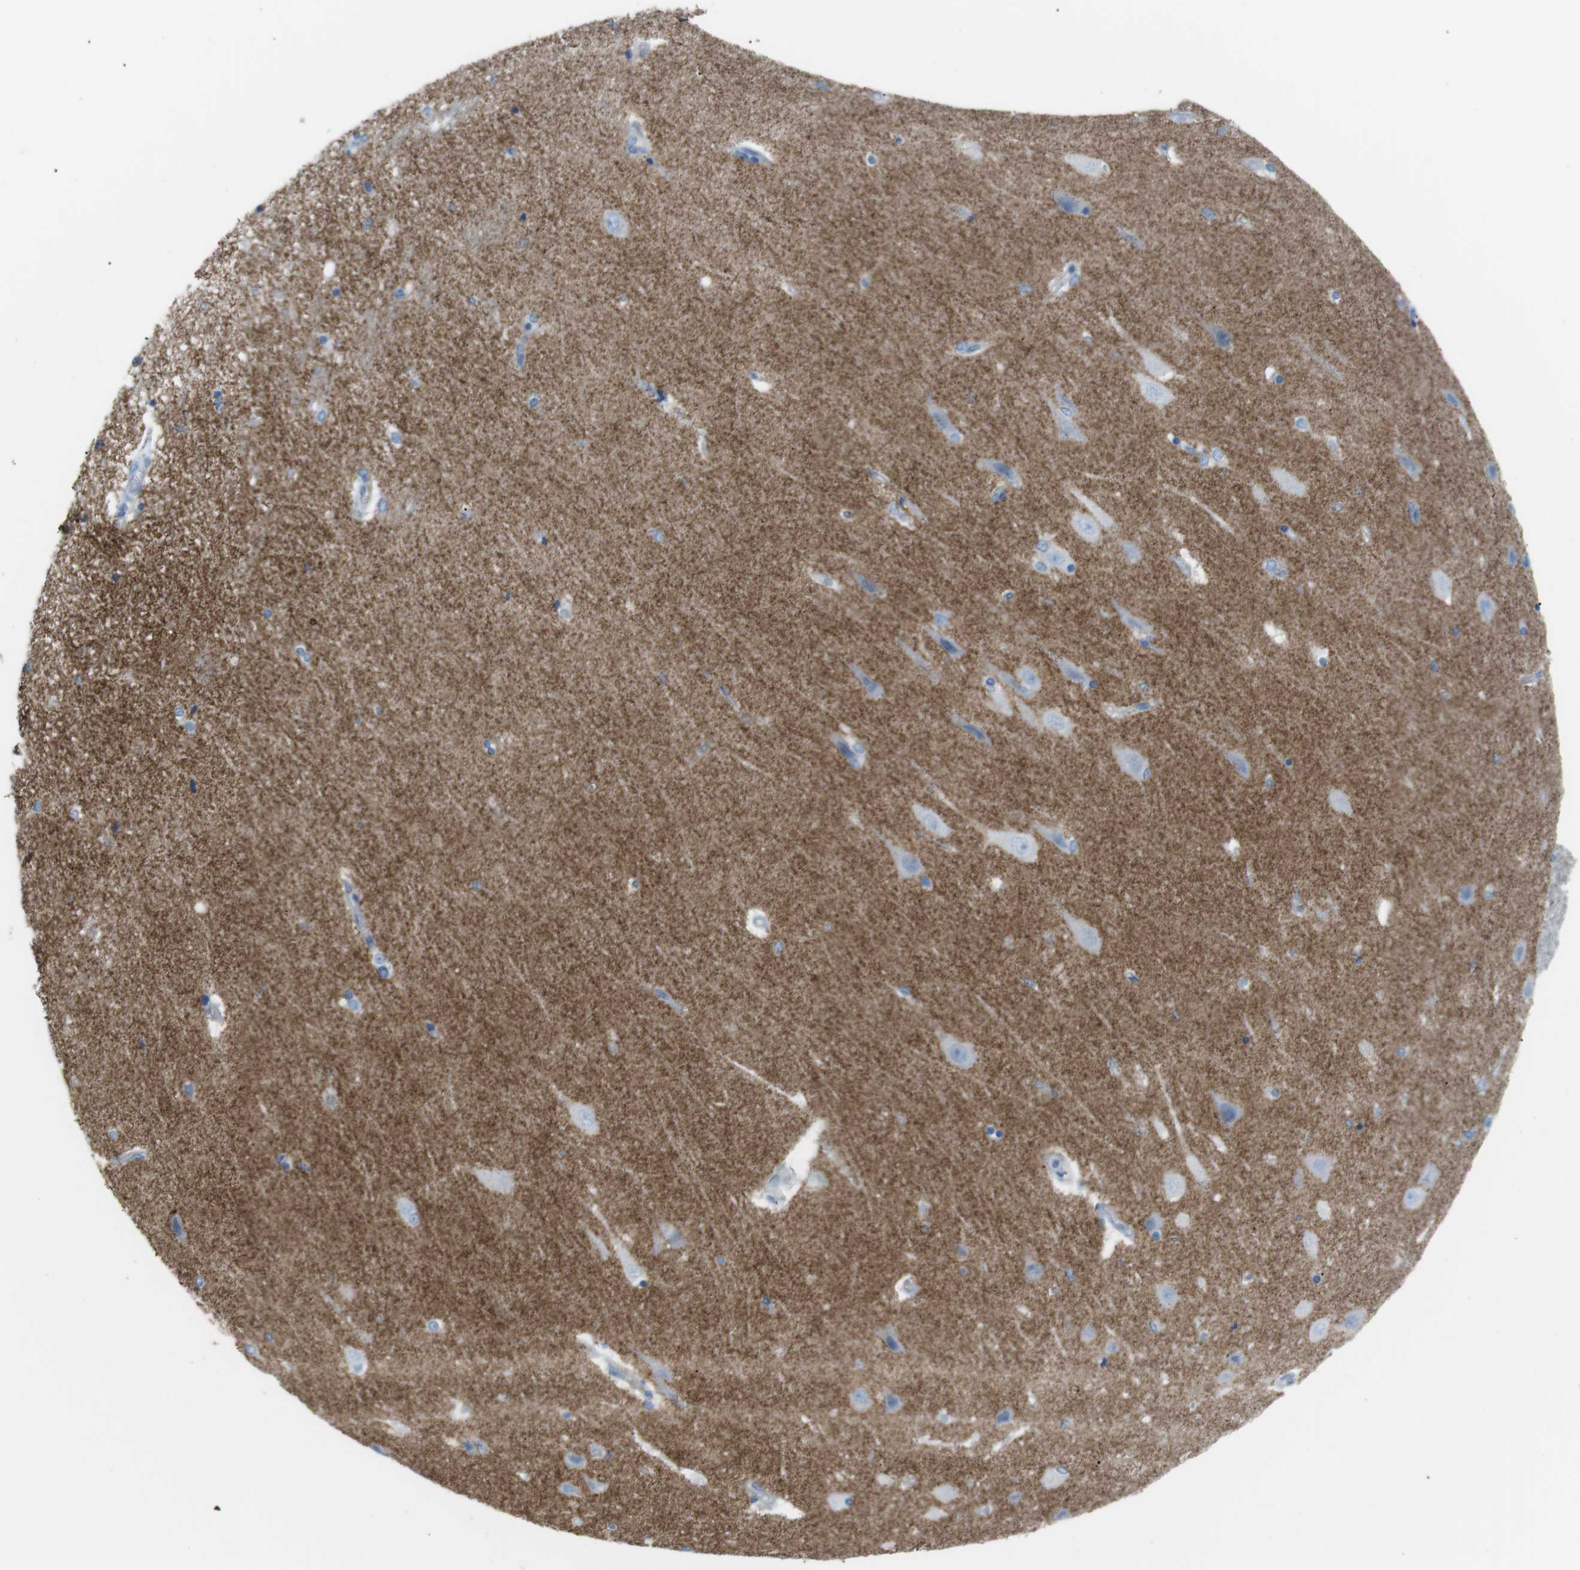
{"staining": {"intensity": "negative", "quantity": "none", "location": "none"}, "tissue": "hippocampus", "cell_type": "Glial cells", "image_type": "normal", "snomed": [{"axis": "morphology", "description": "Normal tissue, NOS"}, {"axis": "topography", "description": "Hippocampus"}], "caption": "Hippocampus stained for a protein using immunohistochemistry exhibits no positivity glial cells.", "gene": "VAMP1", "patient": {"sex": "female", "age": 54}}